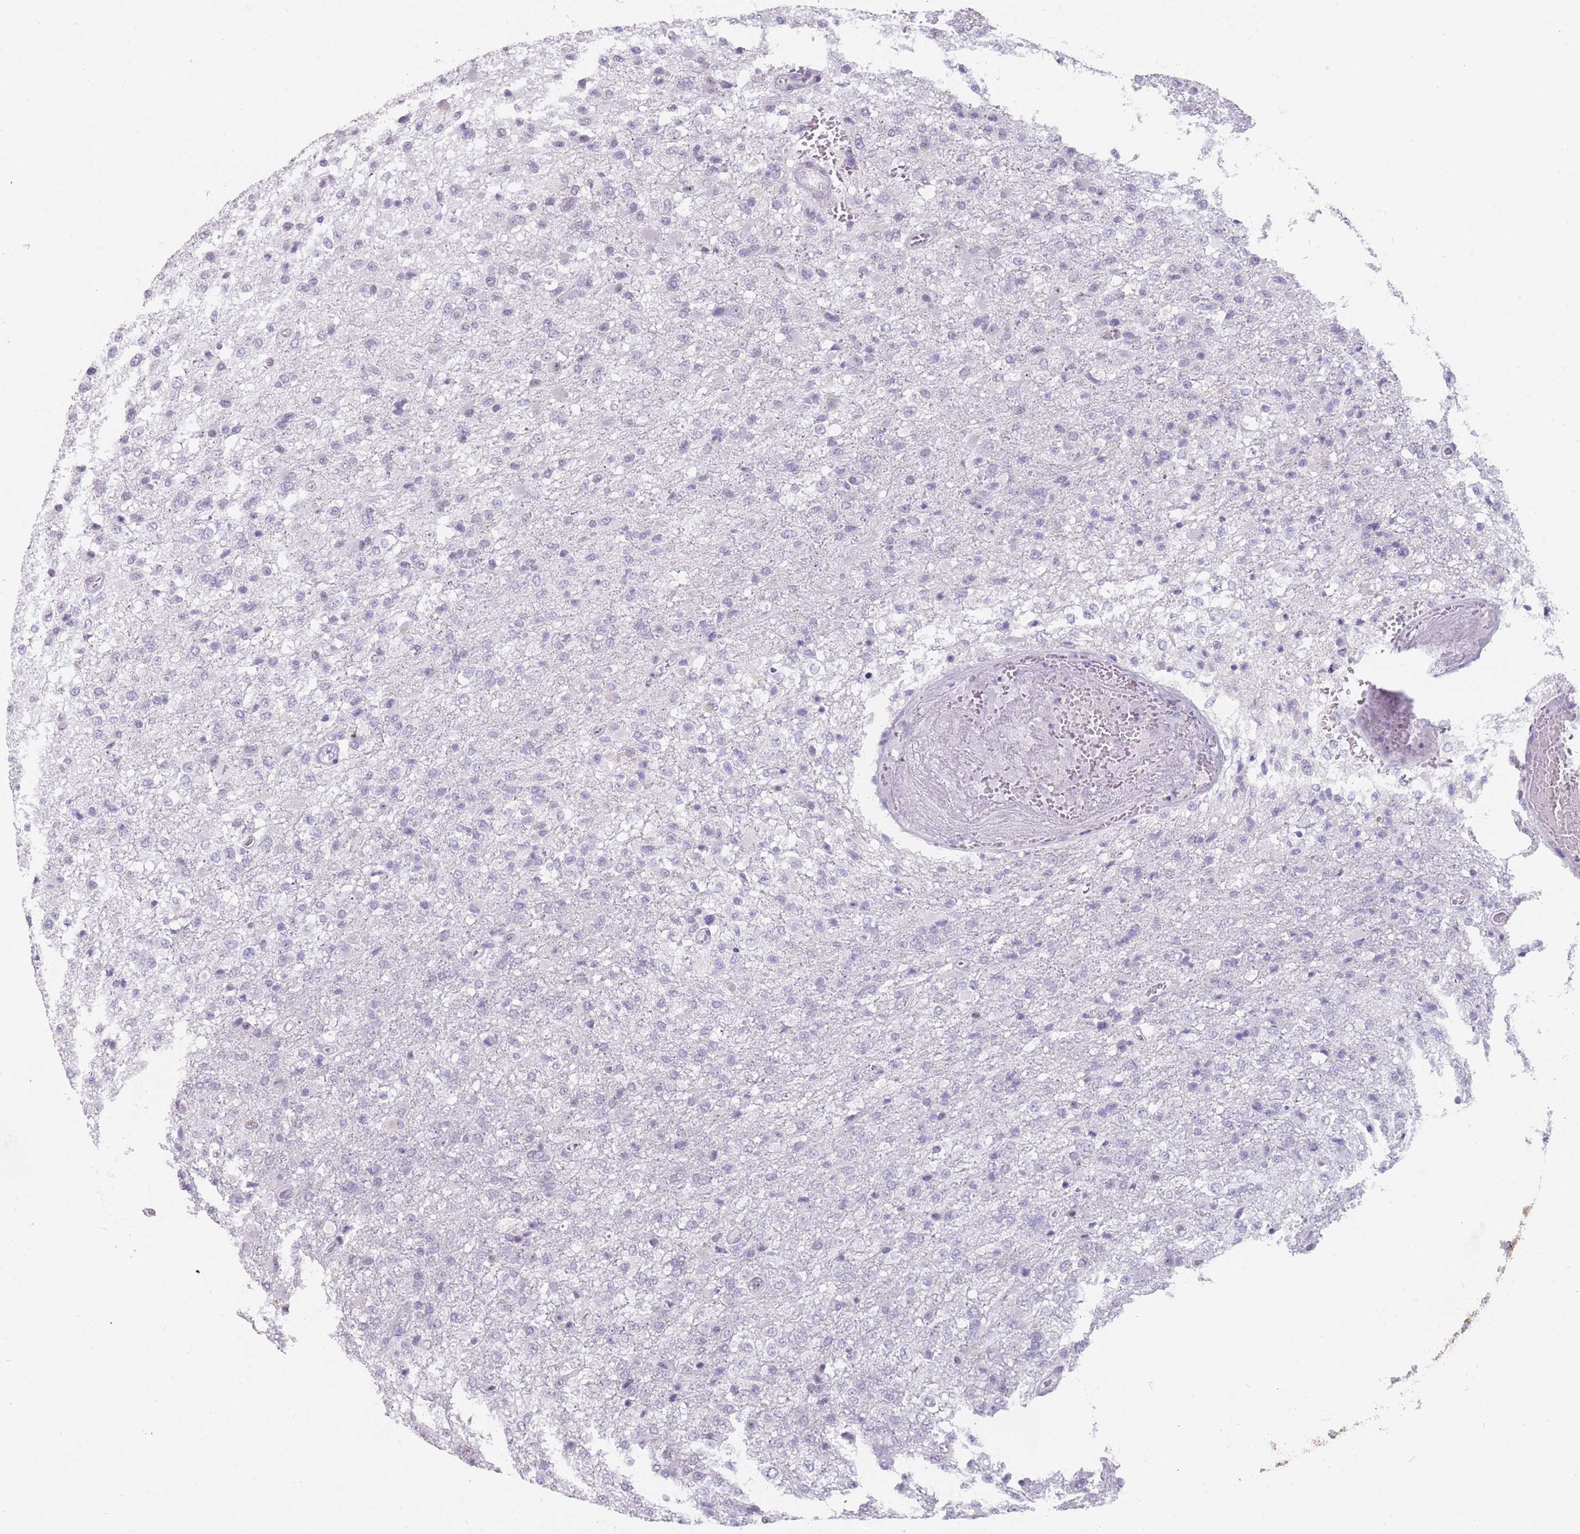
{"staining": {"intensity": "negative", "quantity": "none", "location": "none"}, "tissue": "glioma", "cell_type": "Tumor cells", "image_type": "cancer", "snomed": [{"axis": "morphology", "description": "Glioma, malignant, High grade"}, {"axis": "topography", "description": "Brain"}], "caption": "The immunohistochemistry (IHC) micrograph has no significant positivity in tumor cells of malignant glioma (high-grade) tissue.", "gene": "DDX4", "patient": {"sex": "female", "age": 74}}